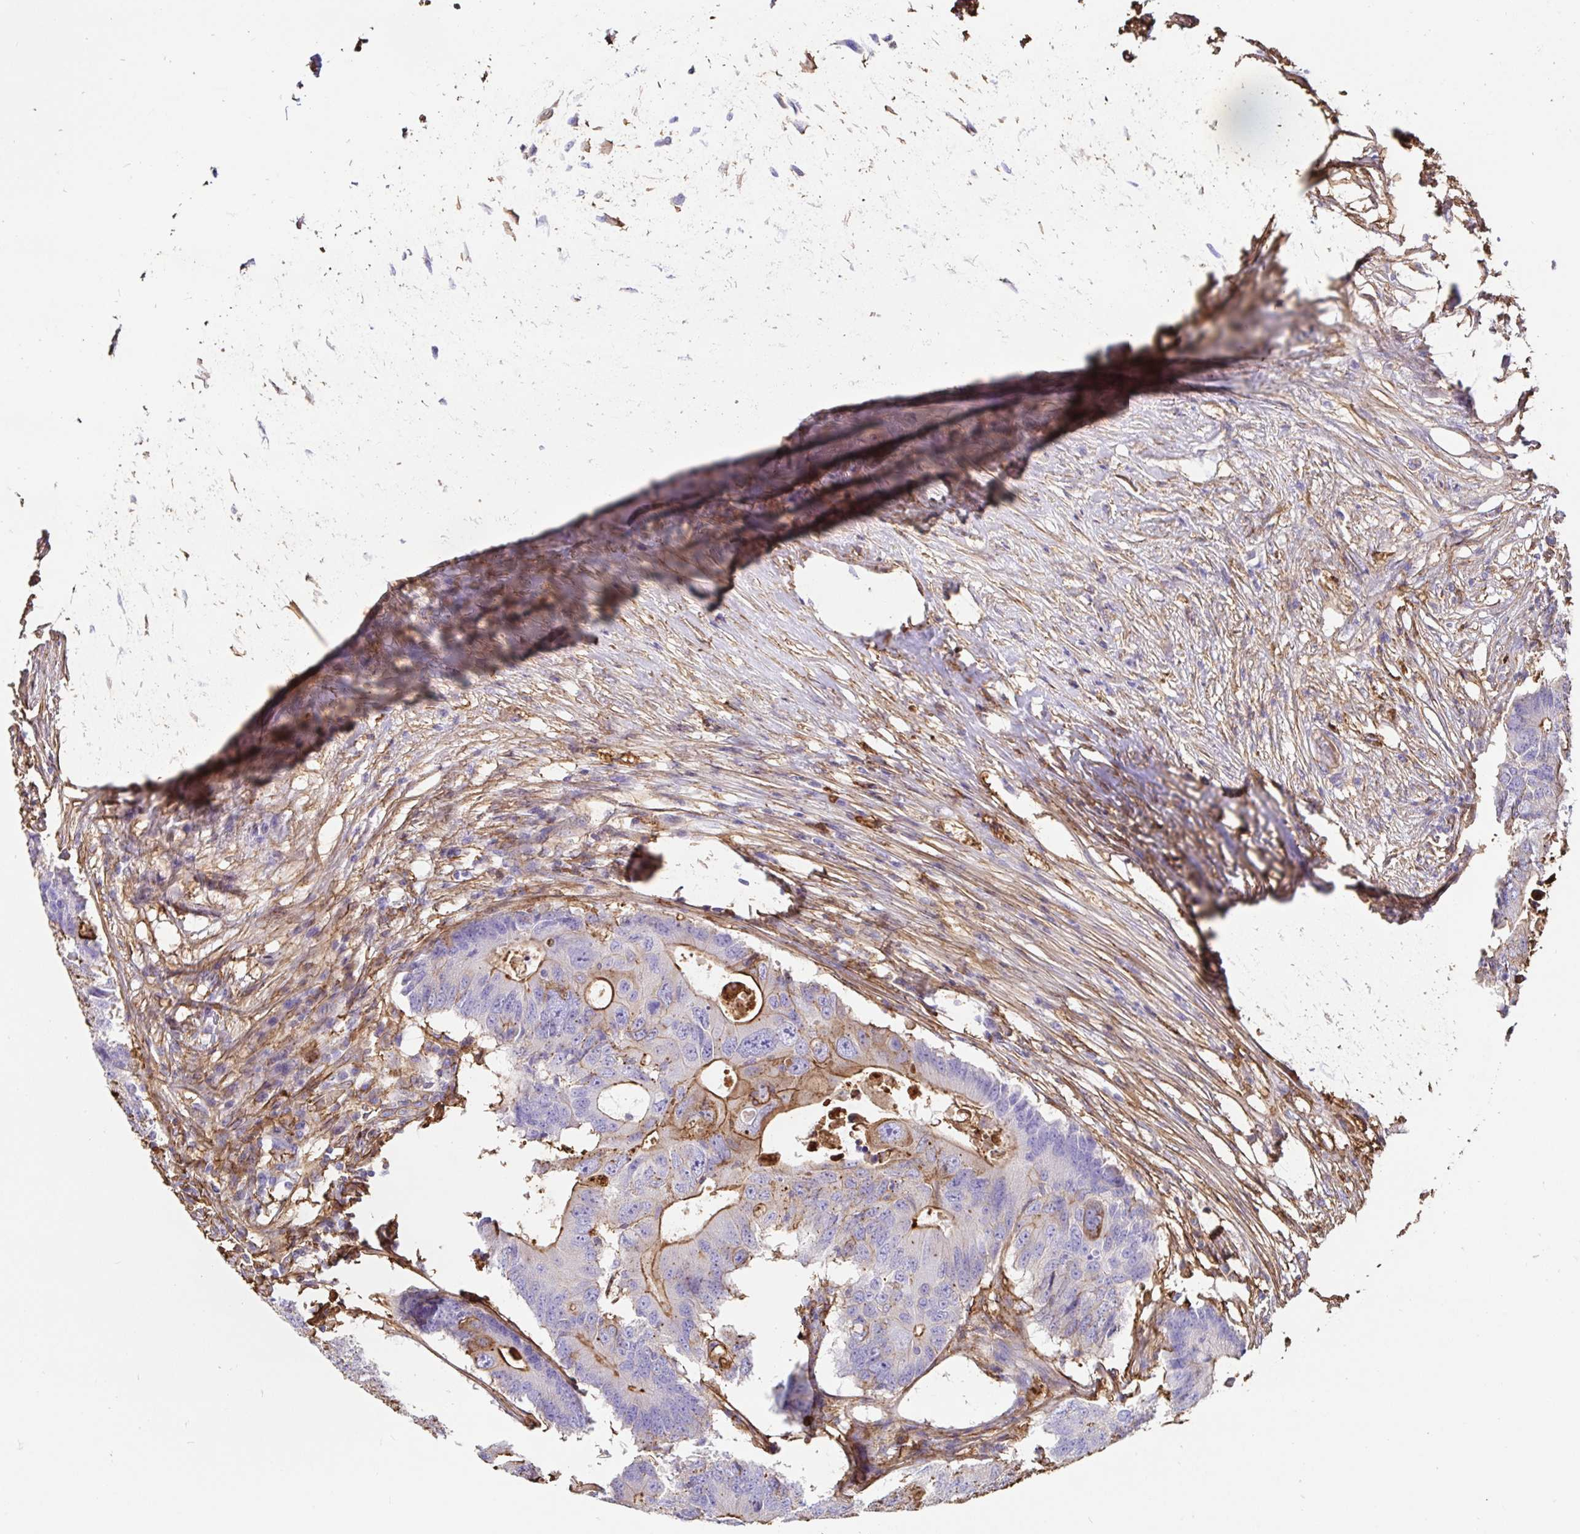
{"staining": {"intensity": "moderate", "quantity": "25%-75%", "location": "cytoplasmic/membranous"}, "tissue": "colorectal cancer", "cell_type": "Tumor cells", "image_type": "cancer", "snomed": [{"axis": "morphology", "description": "Adenocarcinoma, NOS"}, {"axis": "topography", "description": "Colon"}], "caption": "This micrograph reveals IHC staining of colorectal cancer, with medium moderate cytoplasmic/membranous positivity in approximately 25%-75% of tumor cells.", "gene": "ANXA2", "patient": {"sex": "male", "age": 71}}